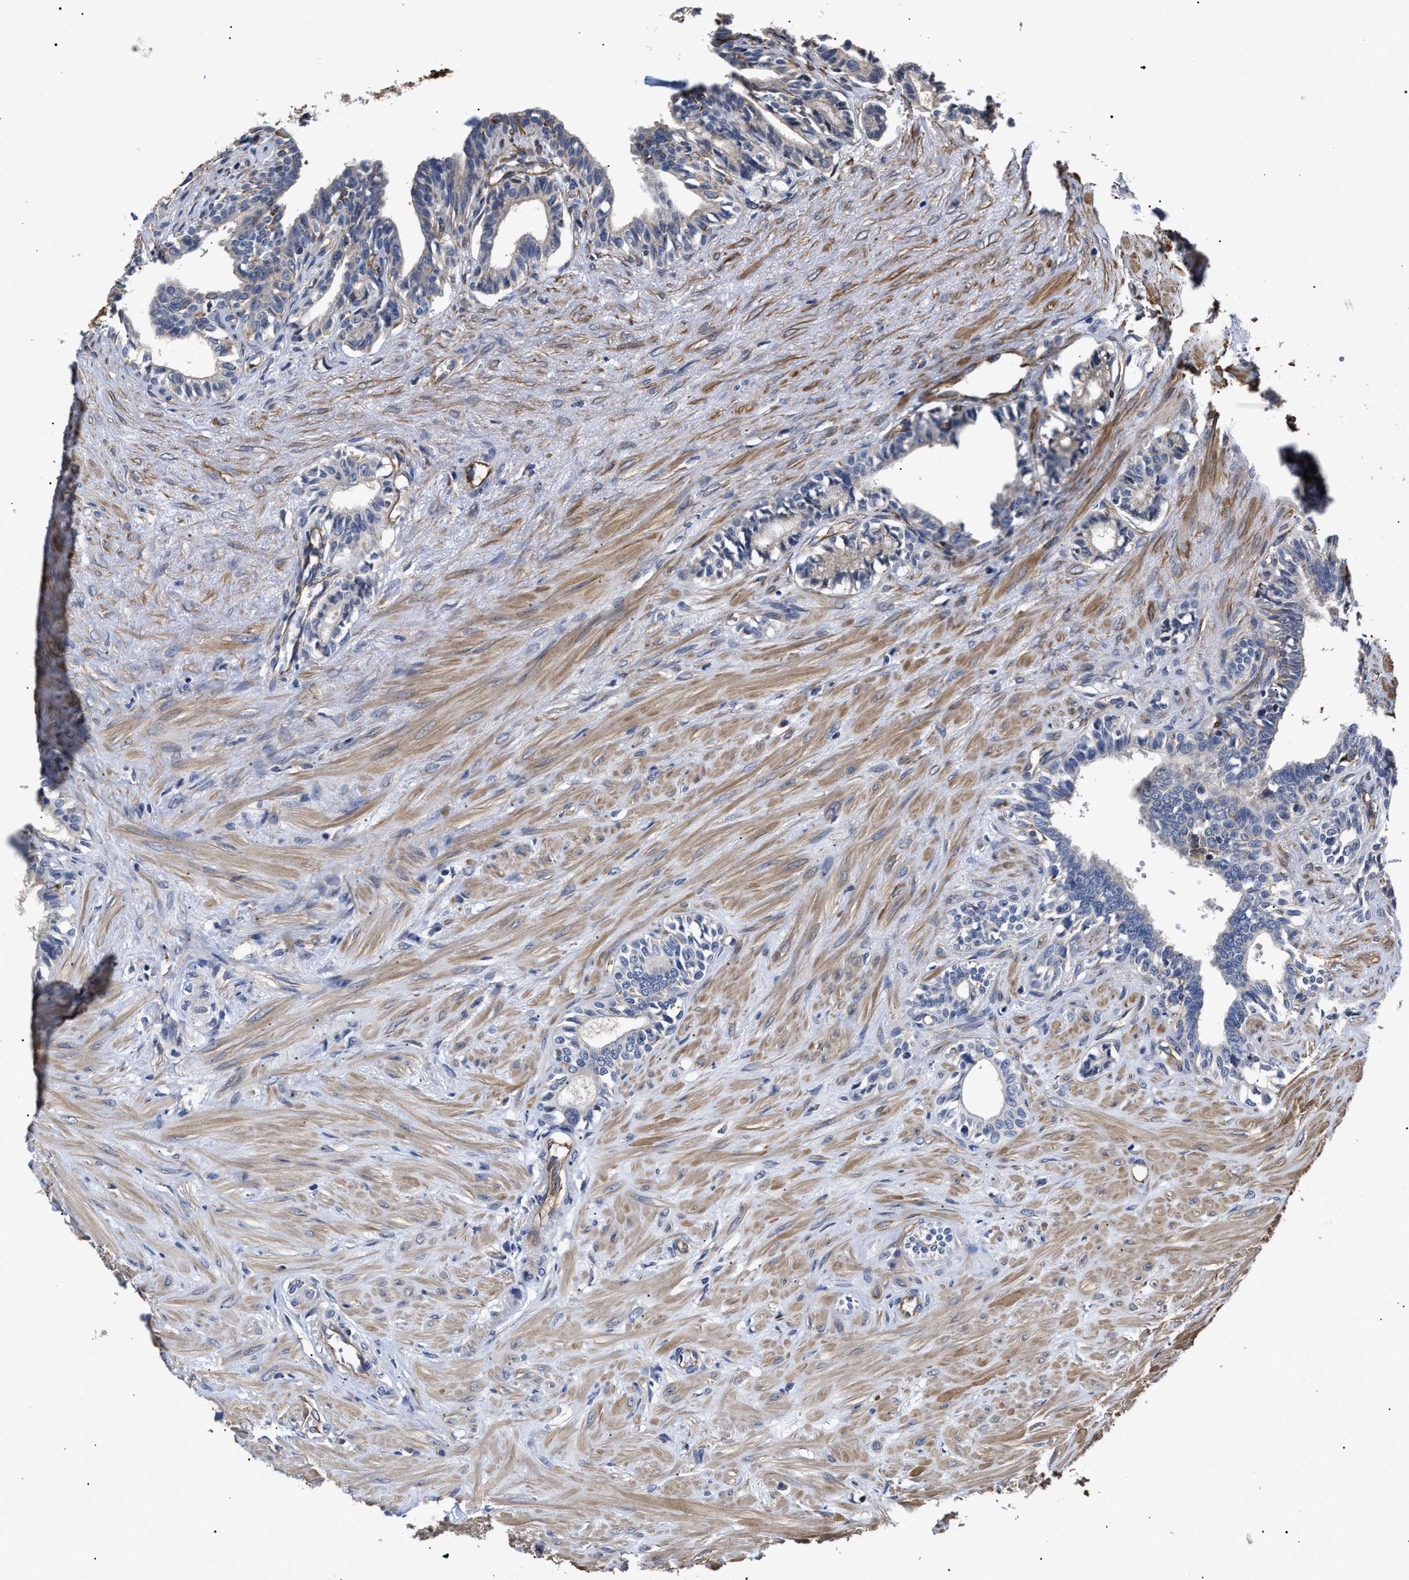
{"staining": {"intensity": "moderate", "quantity": "<25%", "location": "cytoplasmic/membranous"}, "tissue": "seminal vesicle", "cell_type": "Glandular cells", "image_type": "normal", "snomed": [{"axis": "morphology", "description": "Normal tissue, NOS"}, {"axis": "morphology", "description": "Adenocarcinoma, High grade"}, {"axis": "topography", "description": "Prostate"}, {"axis": "topography", "description": "Seminal veicle"}], "caption": "This is a histology image of immunohistochemistry staining of normal seminal vesicle, which shows moderate expression in the cytoplasmic/membranous of glandular cells.", "gene": "TSPAN33", "patient": {"sex": "male", "age": 55}}